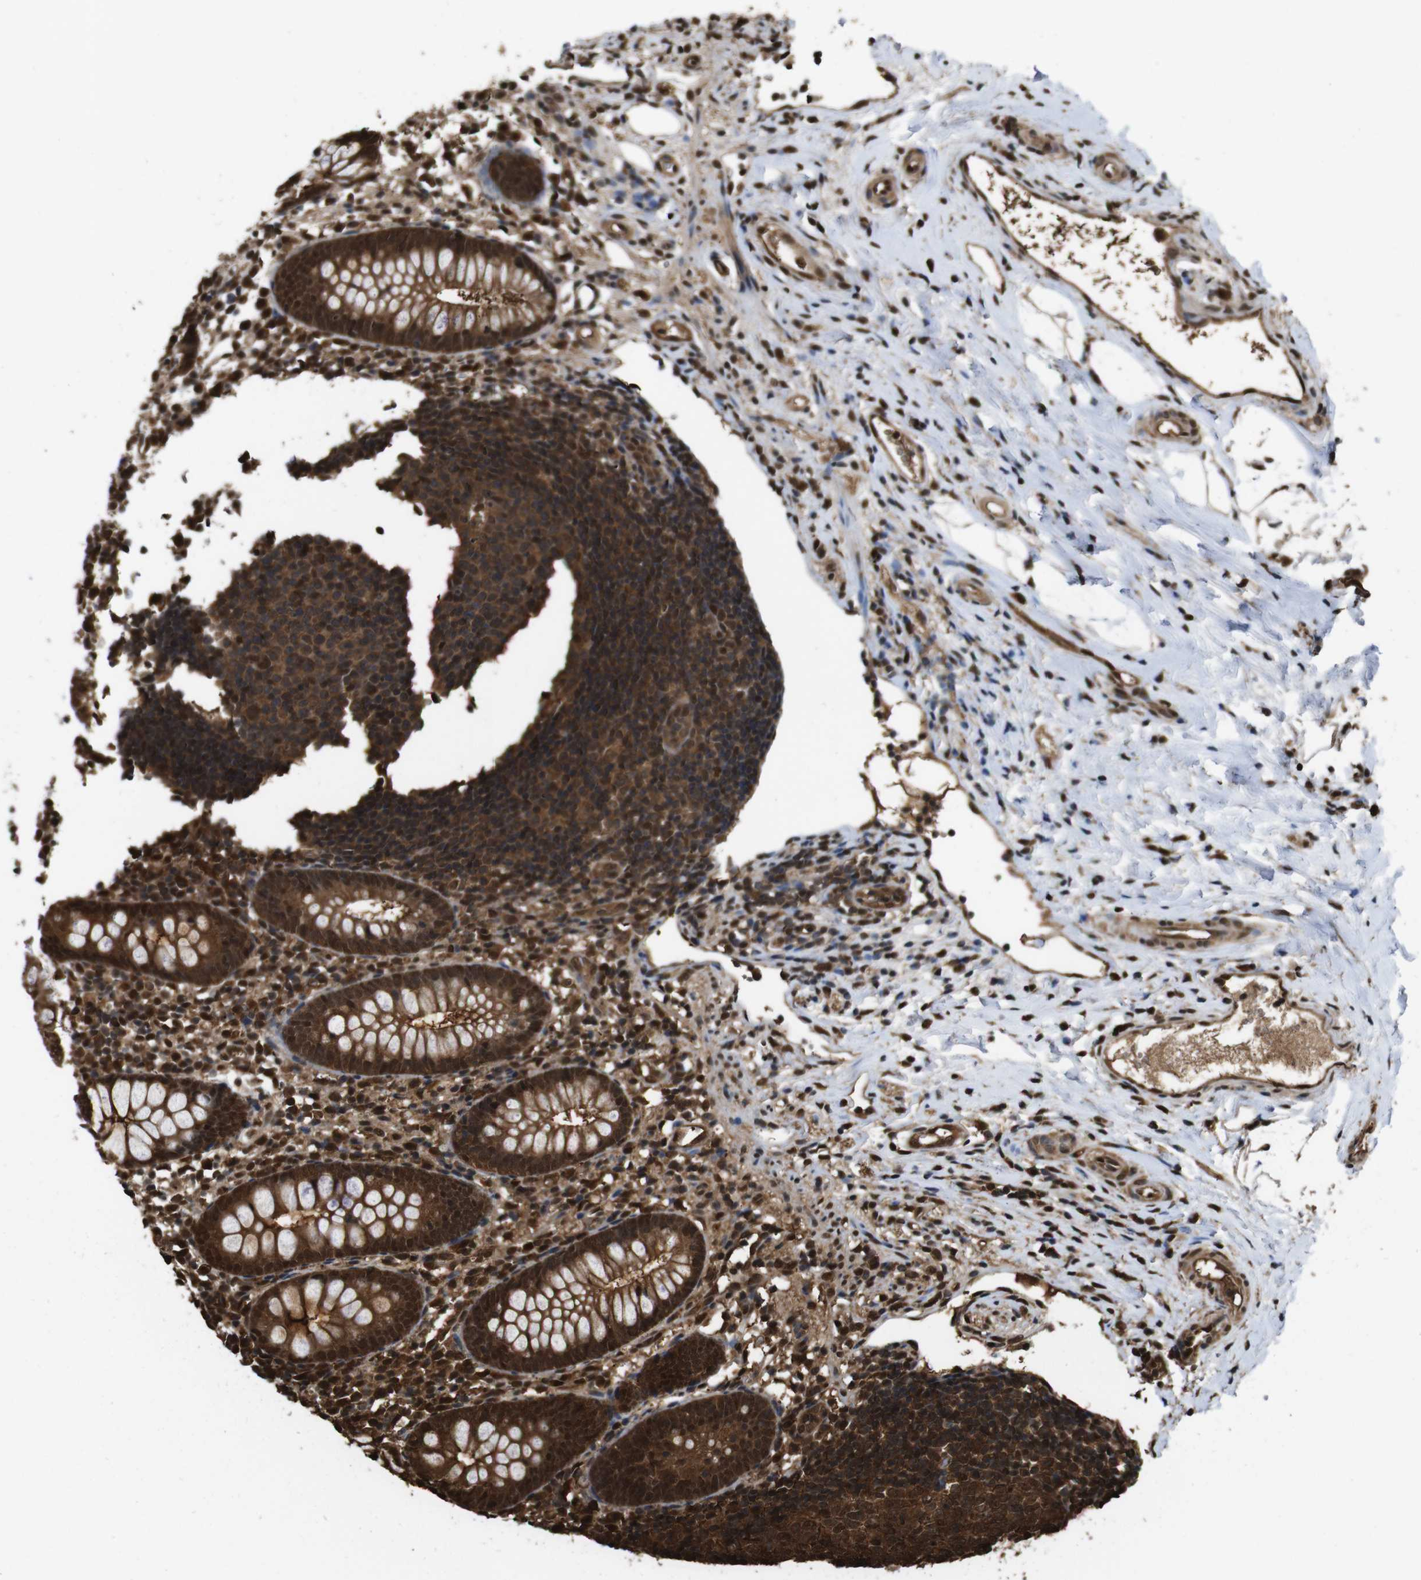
{"staining": {"intensity": "strong", "quantity": ">75%", "location": "cytoplasmic/membranous,nuclear"}, "tissue": "appendix", "cell_type": "Glandular cells", "image_type": "normal", "snomed": [{"axis": "morphology", "description": "Normal tissue, NOS"}, {"axis": "topography", "description": "Appendix"}], "caption": "An immunohistochemistry micrograph of benign tissue is shown. Protein staining in brown highlights strong cytoplasmic/membranous,nuclear positivity in appendix within glandular cells.", "gene": "VCP", "patient": {"sex": "female", "age": 20}}